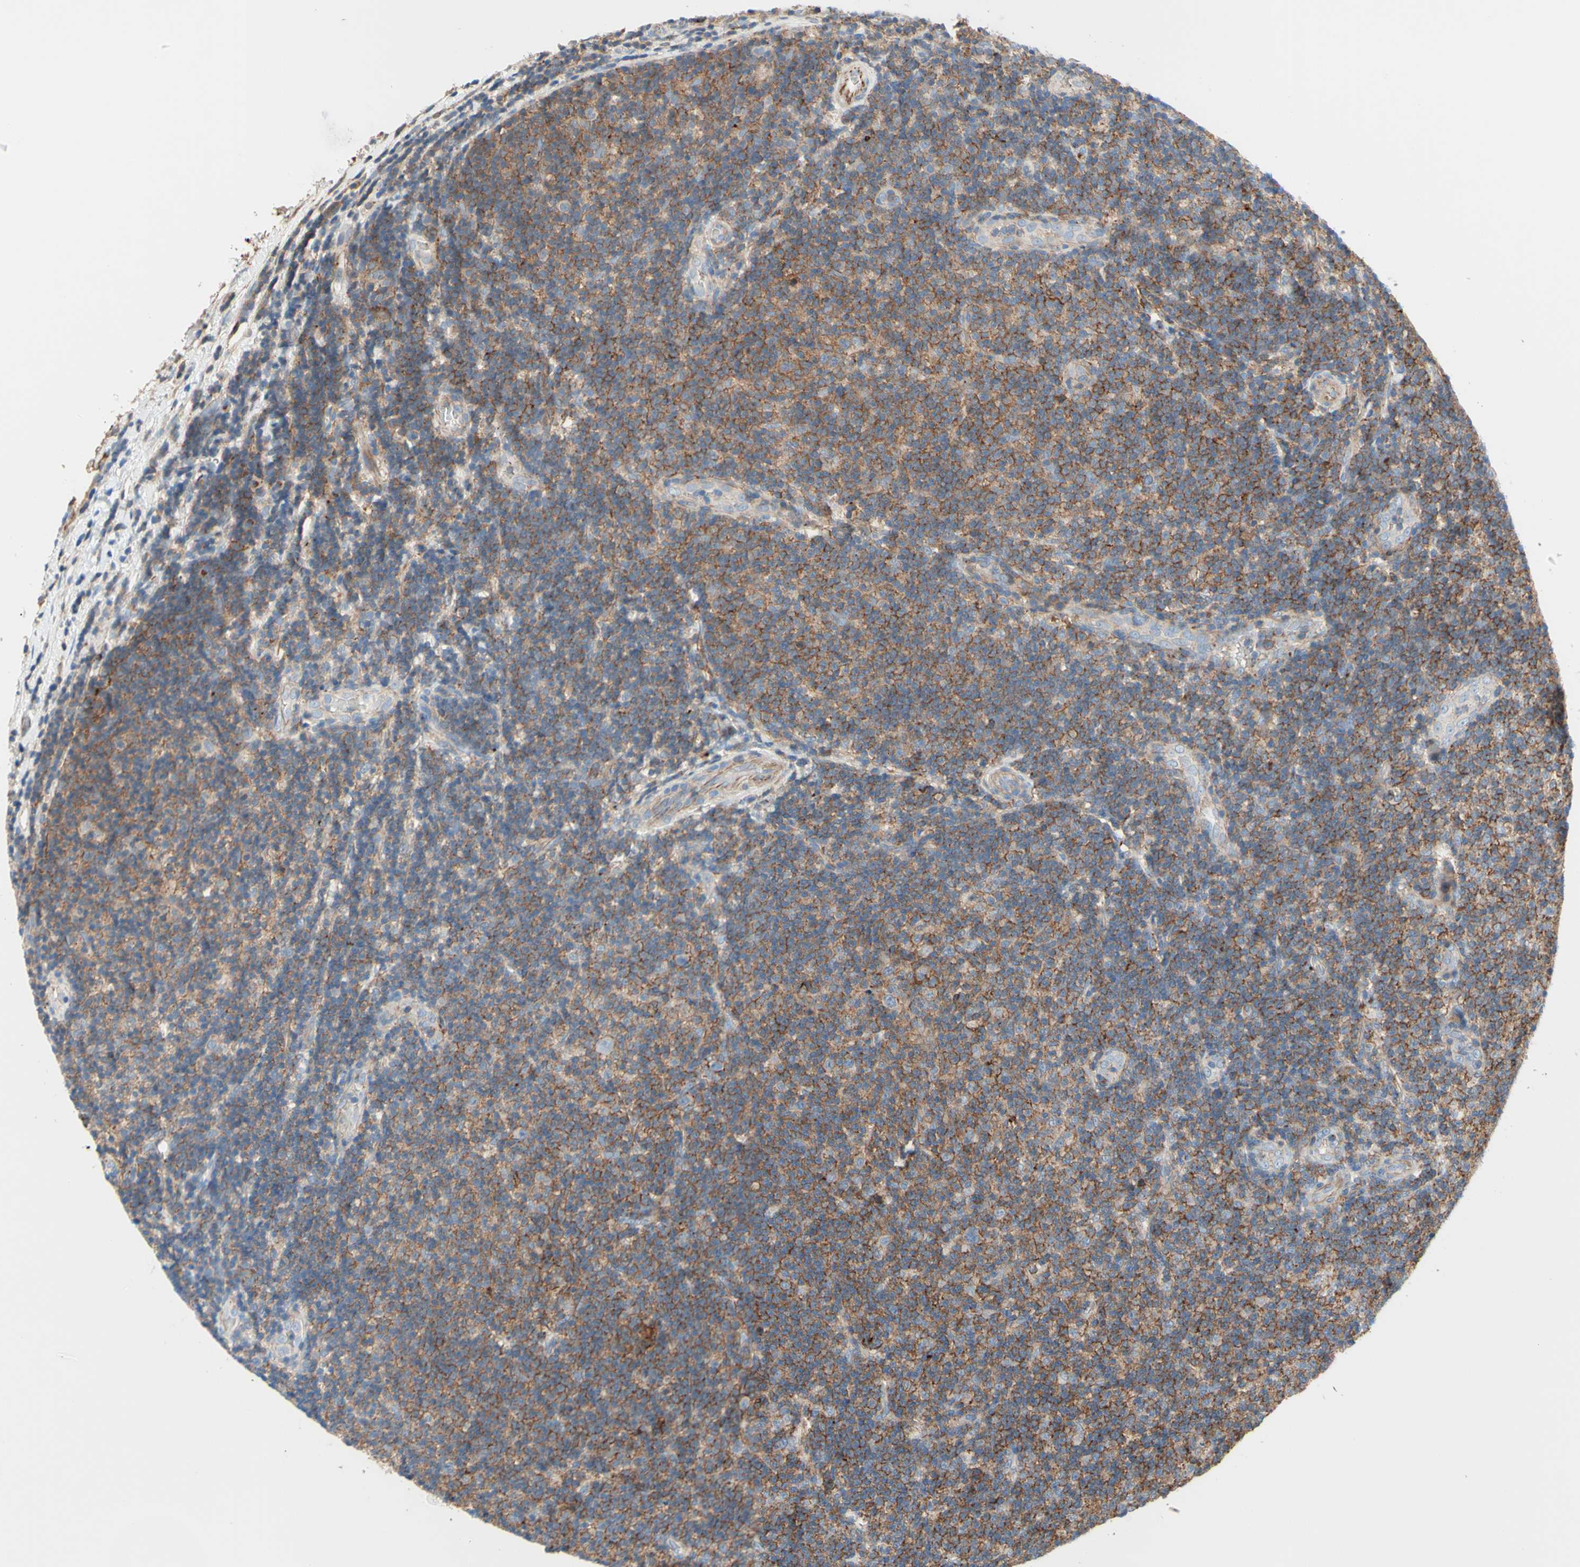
{"staining": {"intensity": "moderate", "quantity": ">75%", "location": "cytoplasmic/membranous"}, "tissue": "lymphoma", "cell_type": "Tumor cells", "image_type": "cancer", "snomed": [{"axis": "morphology", "description": "Malignant lymphoma, non-Hodgkin's type, Low grade"}, {"axis": "topography", "description": "Lymph node"}], "caption": "IHC histopathology image of lymphoma stained for a protein (brown), which reveals medium levels of moderate cytoplasmic/membranous positivity in approximately >75% of tumor cells.", "gene": "SEMA4C", "patient": {"sex": "male", "age": 83}}